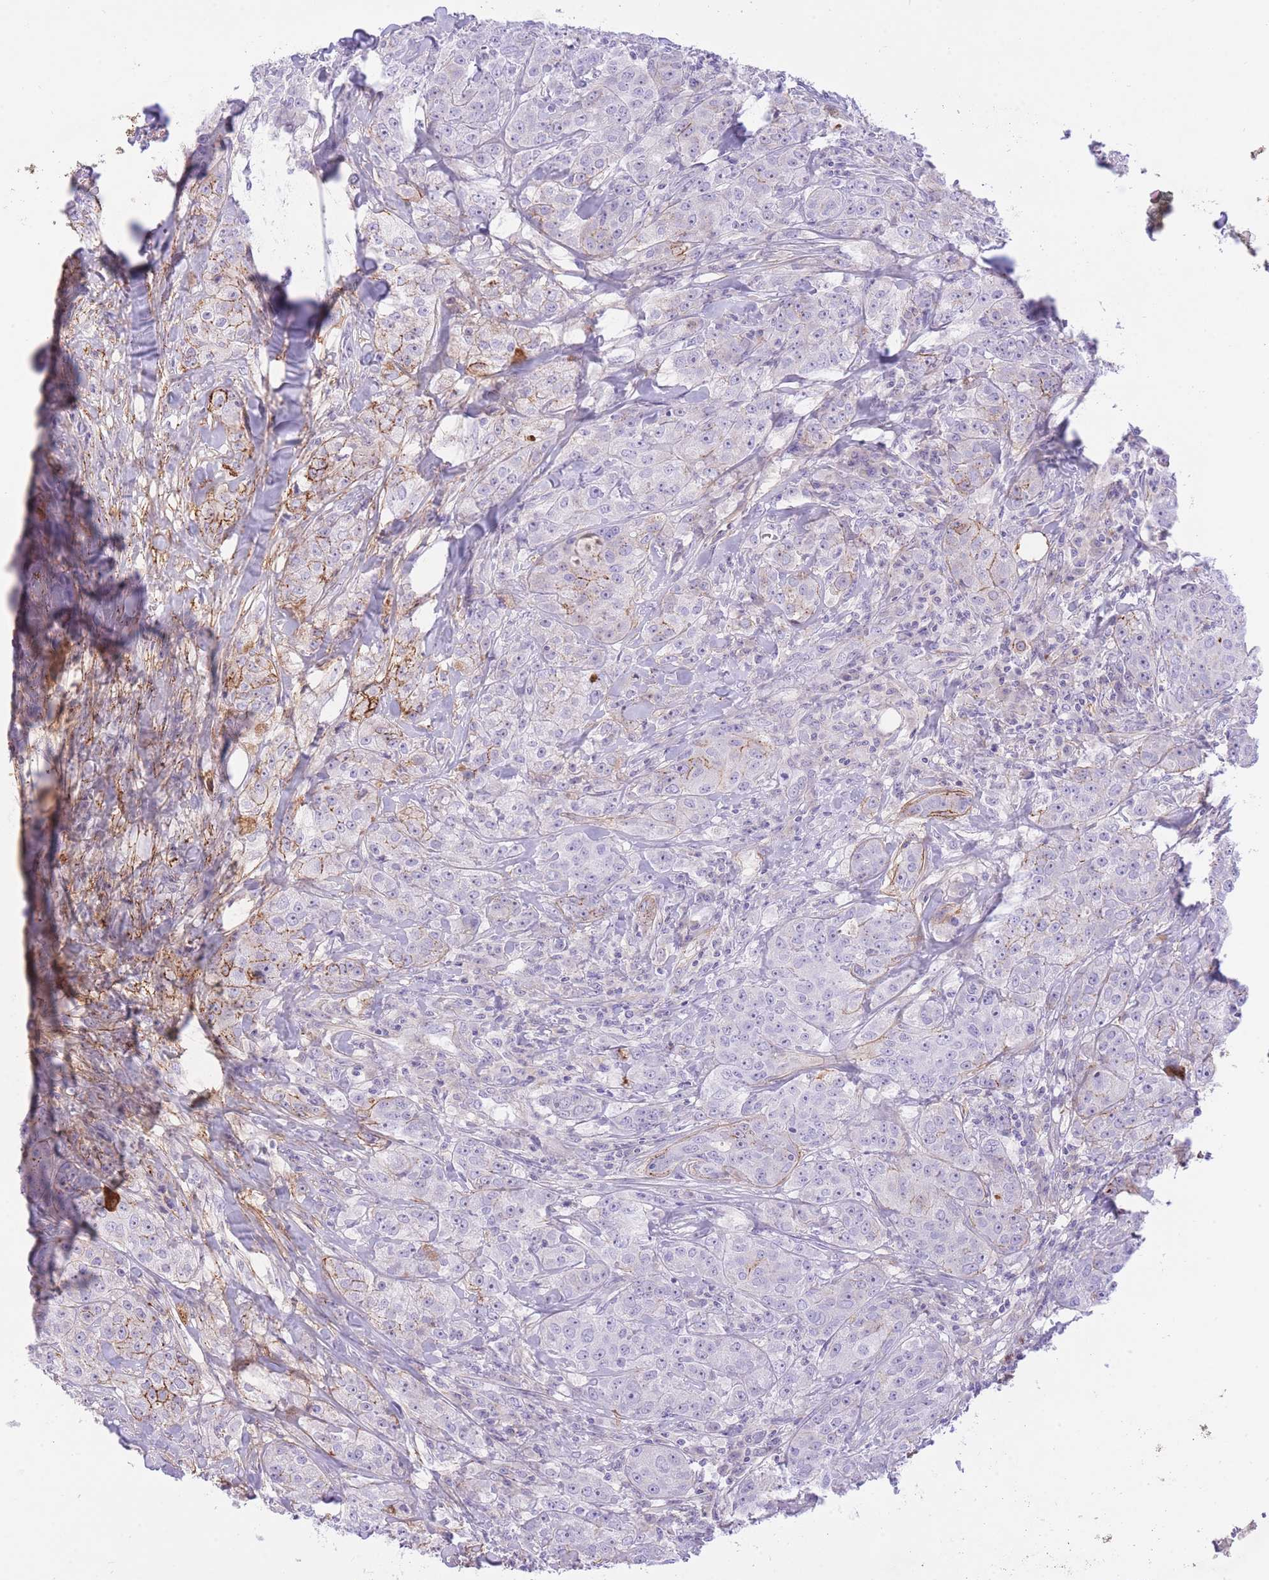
{"staining": {"intensity": "negative", "quantity": "none", "location": "none"}, "tissue": "breast cancer", "cell_type": "Tumor cells", "image_type": "cancer", "snomed": [{"axis": "morphology", "description": "Duct carcinoma"}, {"axis": "topography", "description": "Breast"}], "caption": "The IHC histopathology image has no significant positivity in tumor cells of breast infiltrating ductal carcinoma tissue.", "gene": "HRG", "patient": {"sex": "female", "age": 43}}